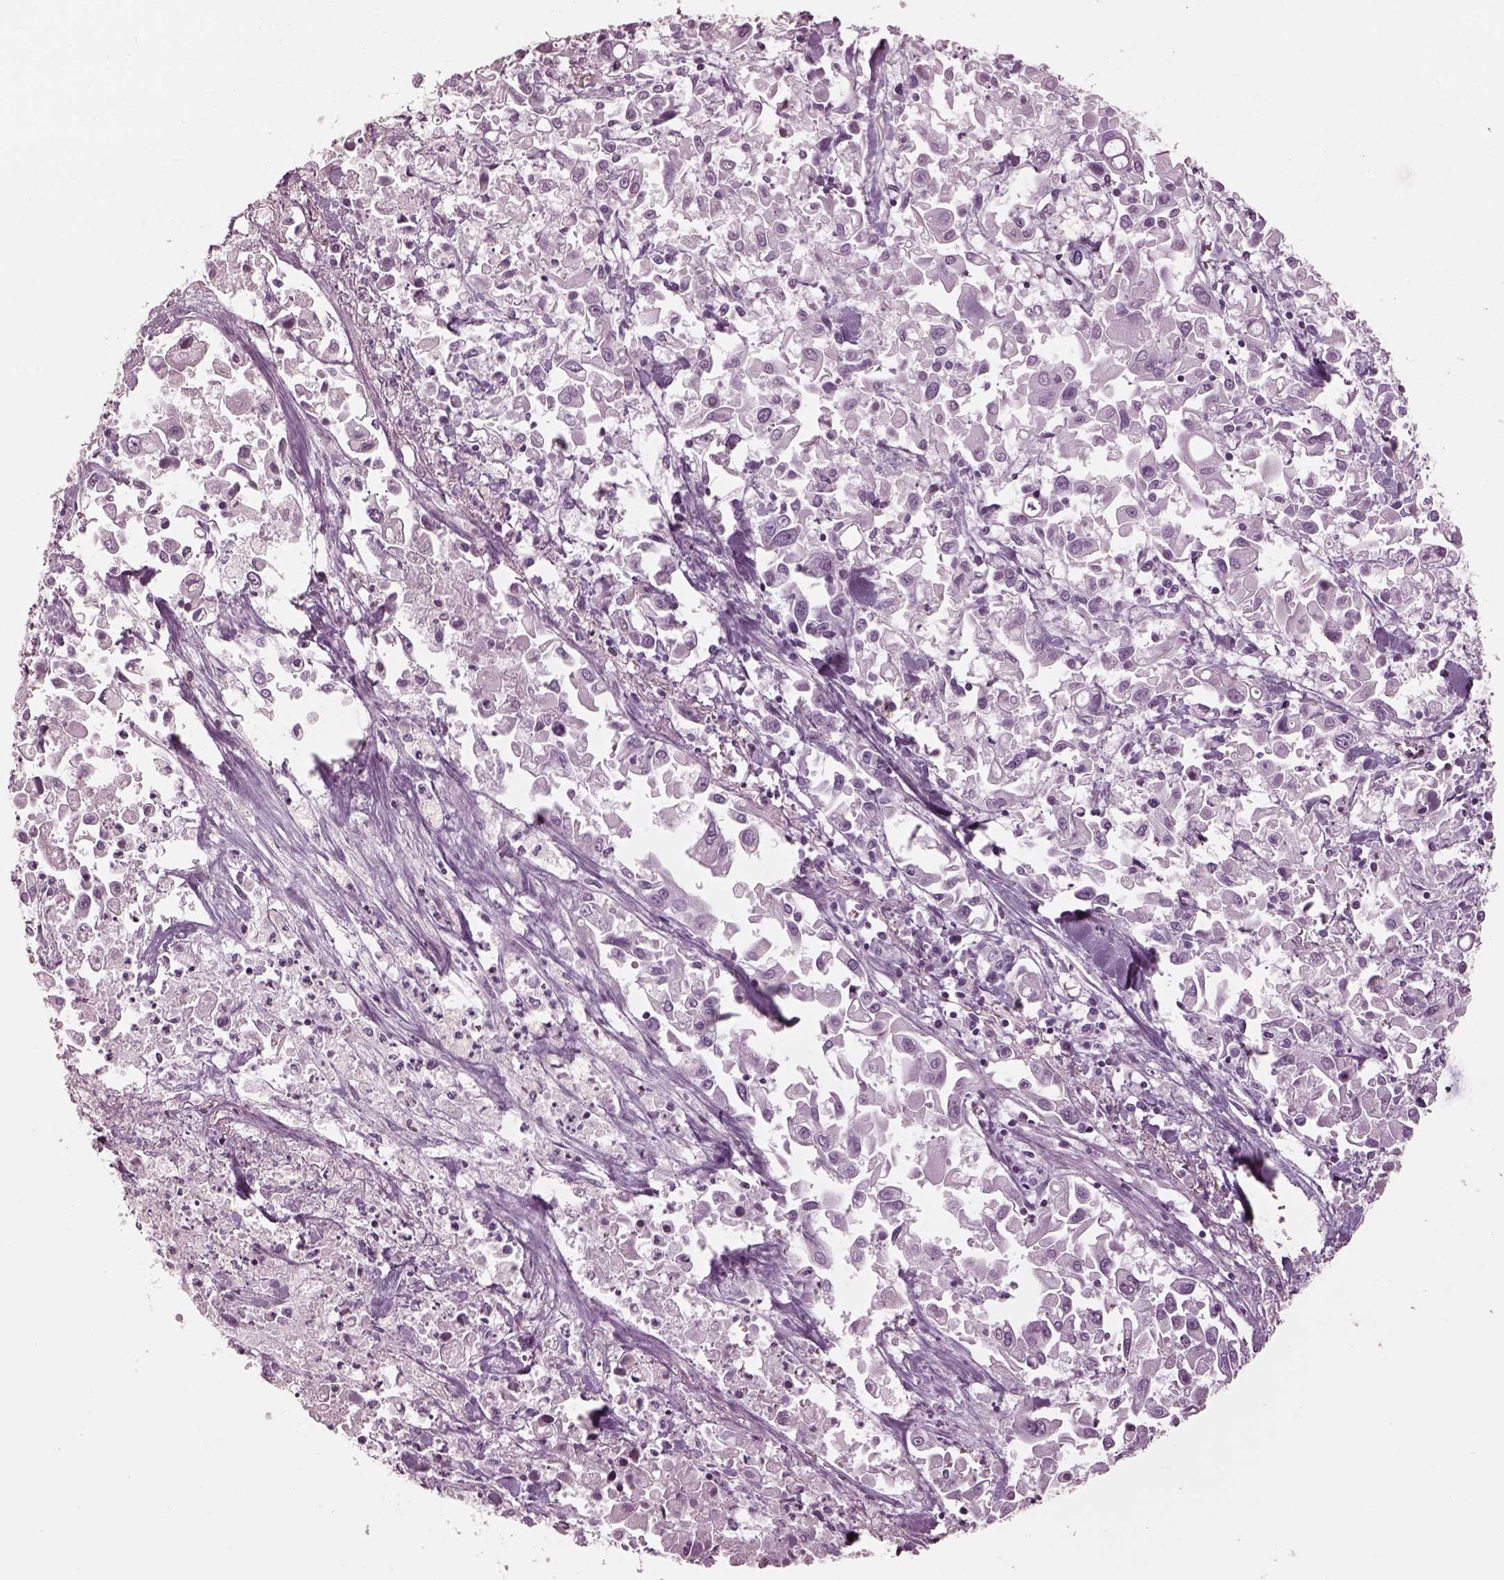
{"staining": {"intensity": "negative", "quantity": "none", "location": "none"}, "tissue": "pancreatic cancer", "cell_type": "Tumor cells", "image_type": "cancer", "snomed": [{"axis": "morphology", "description": "Adenocarcinoma, NOS"}, {"axis": "topography", "description": "Pancreas"}], "caption": "Tumor cells are negative for brown protein staining in pancreatic cancer (adenocarcinoma).", "gene": "OPN4", "patient": {"sex": "female", "age": 83}}